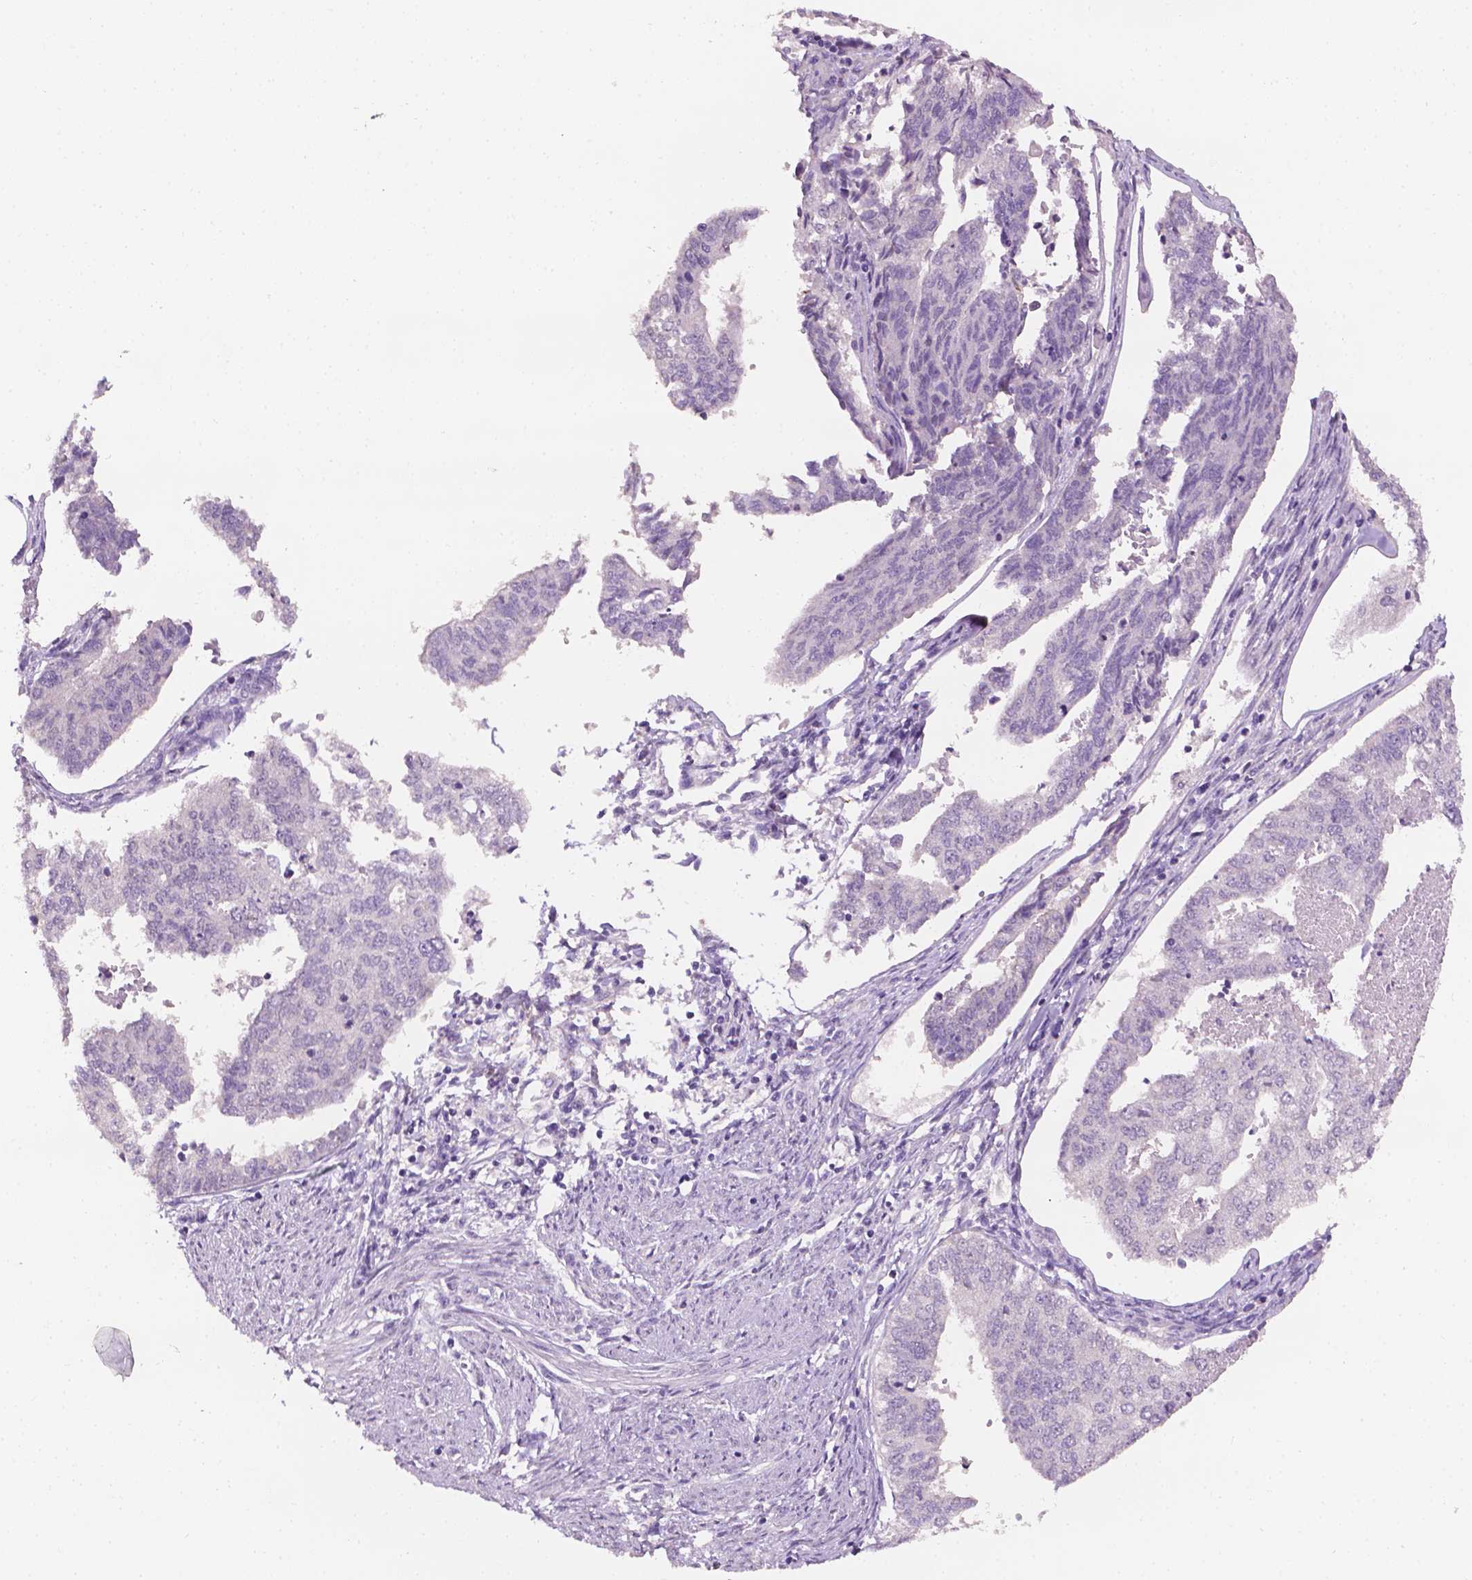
{"staining": {"intensity": "negative", "quantity": "none", "location": "none"}, "tissue": "endometrial cancer", "cell_type": "Tumor cells", "image_type": "cancer", "snomed": [{"axis": "morphology", "description": "Adenocarcinoma, NOS"}, {"axis": "topography", "description": "Endometrium"}], "caption": "There is no significant staining in tumor cells of endometrial cancer. Brightfield microscopy of immunohistochemistry stained with DAB (3,3'-diaminobenzidine) (brown) and hematoxylin (blue), captured at high magnification.", "gene": "FASN", "patient": {"sex": "female", "age": 73}}